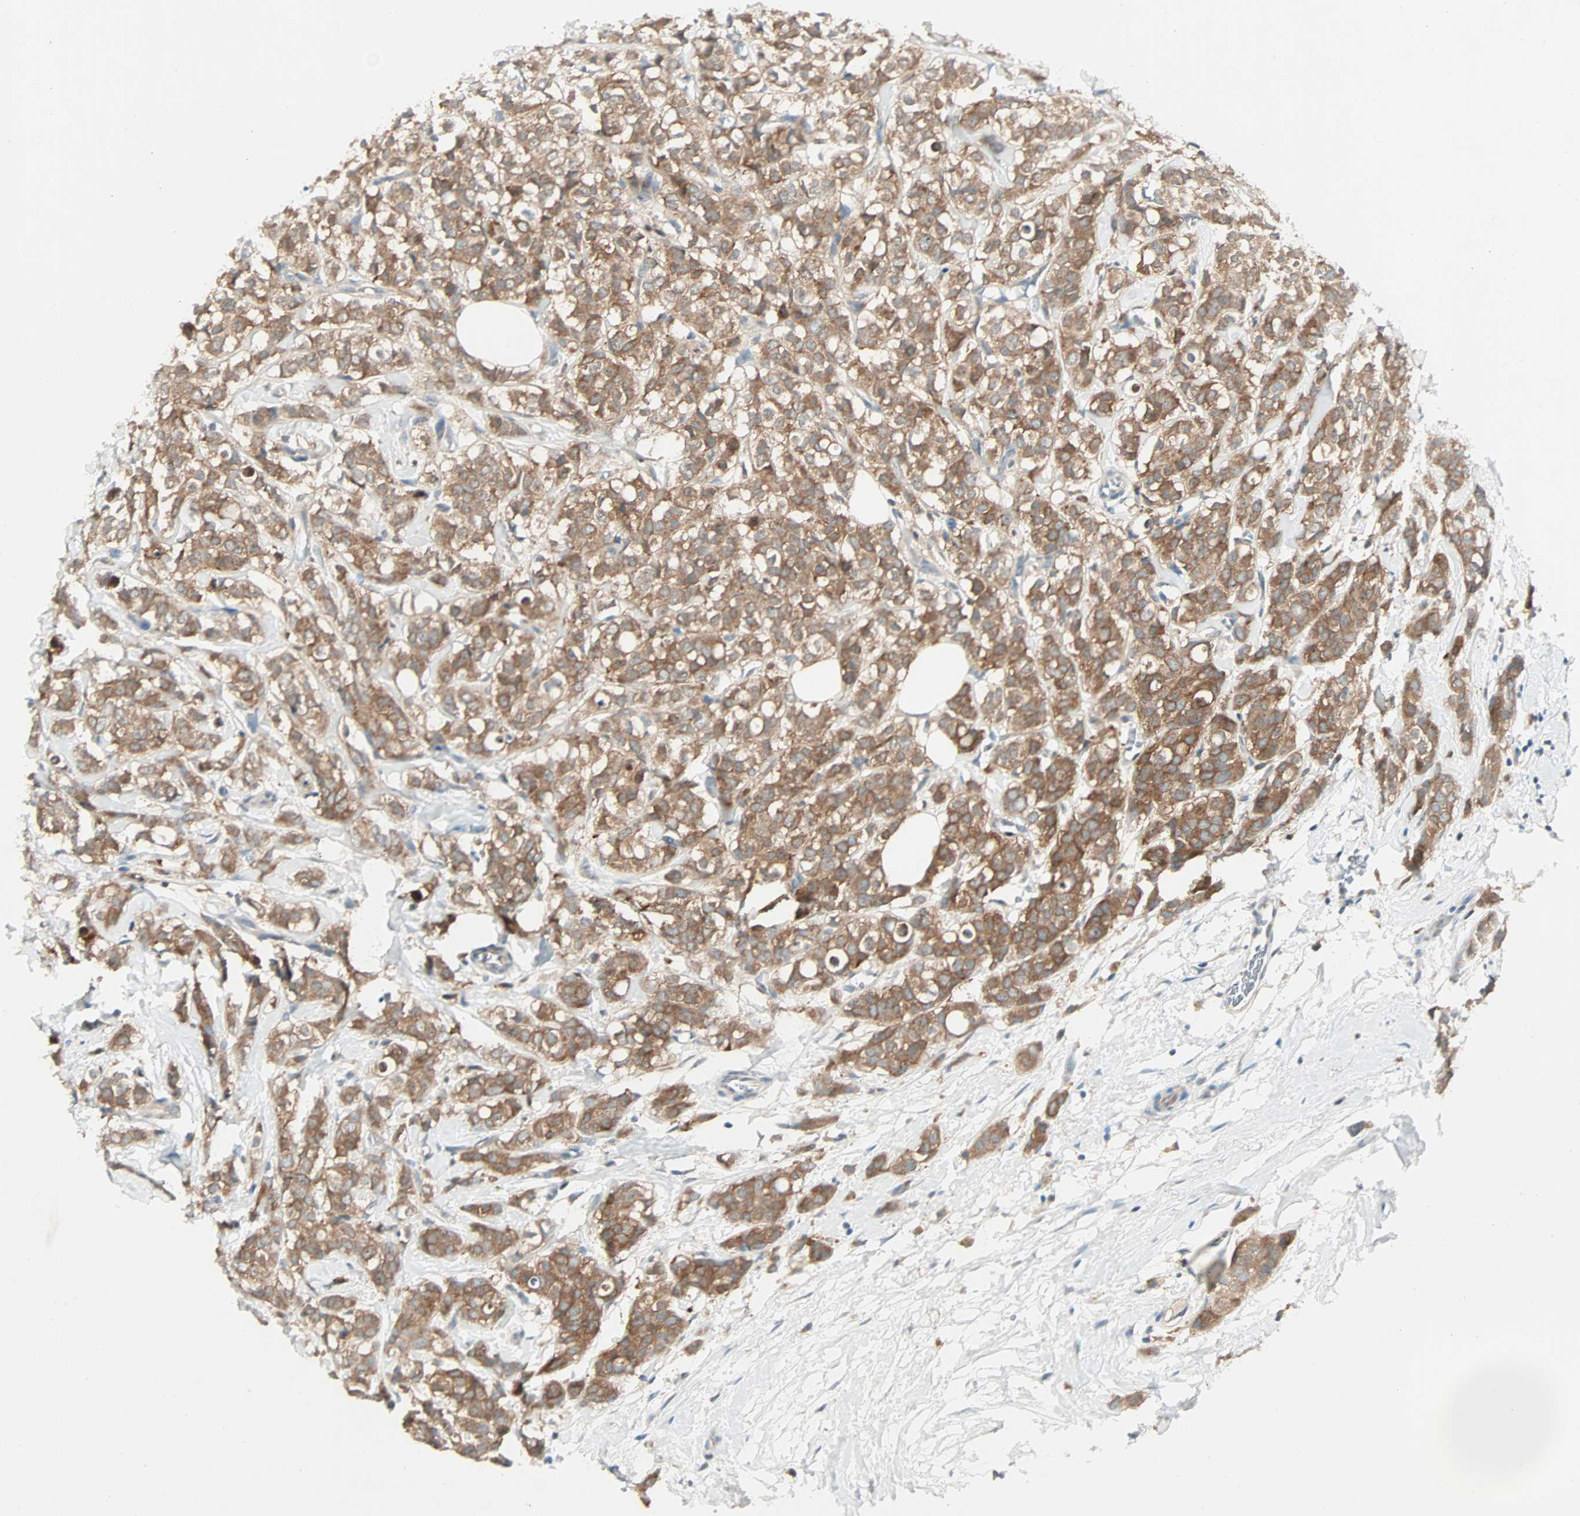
{"staining": {"intensity": "moderate", "quantity": ">75%", "location": "cytoplasmic/membranous"}, "tissue": "breast cancer", "cell_type": "Tumor cells", "image_type": "cancer", "snomed": [{"axis": "morphology", "description": "Lobular carcinoma"}, {"axis": "topography", "description": "Breast"}], "caption": "Breast cancer stained with immunohistochemistry demonstrates moderate cytoplasmic/membranous expression in about >75% of tumor cells.", "gene": "SMIM8", "patient": {"sex": "female", "age": 60}}